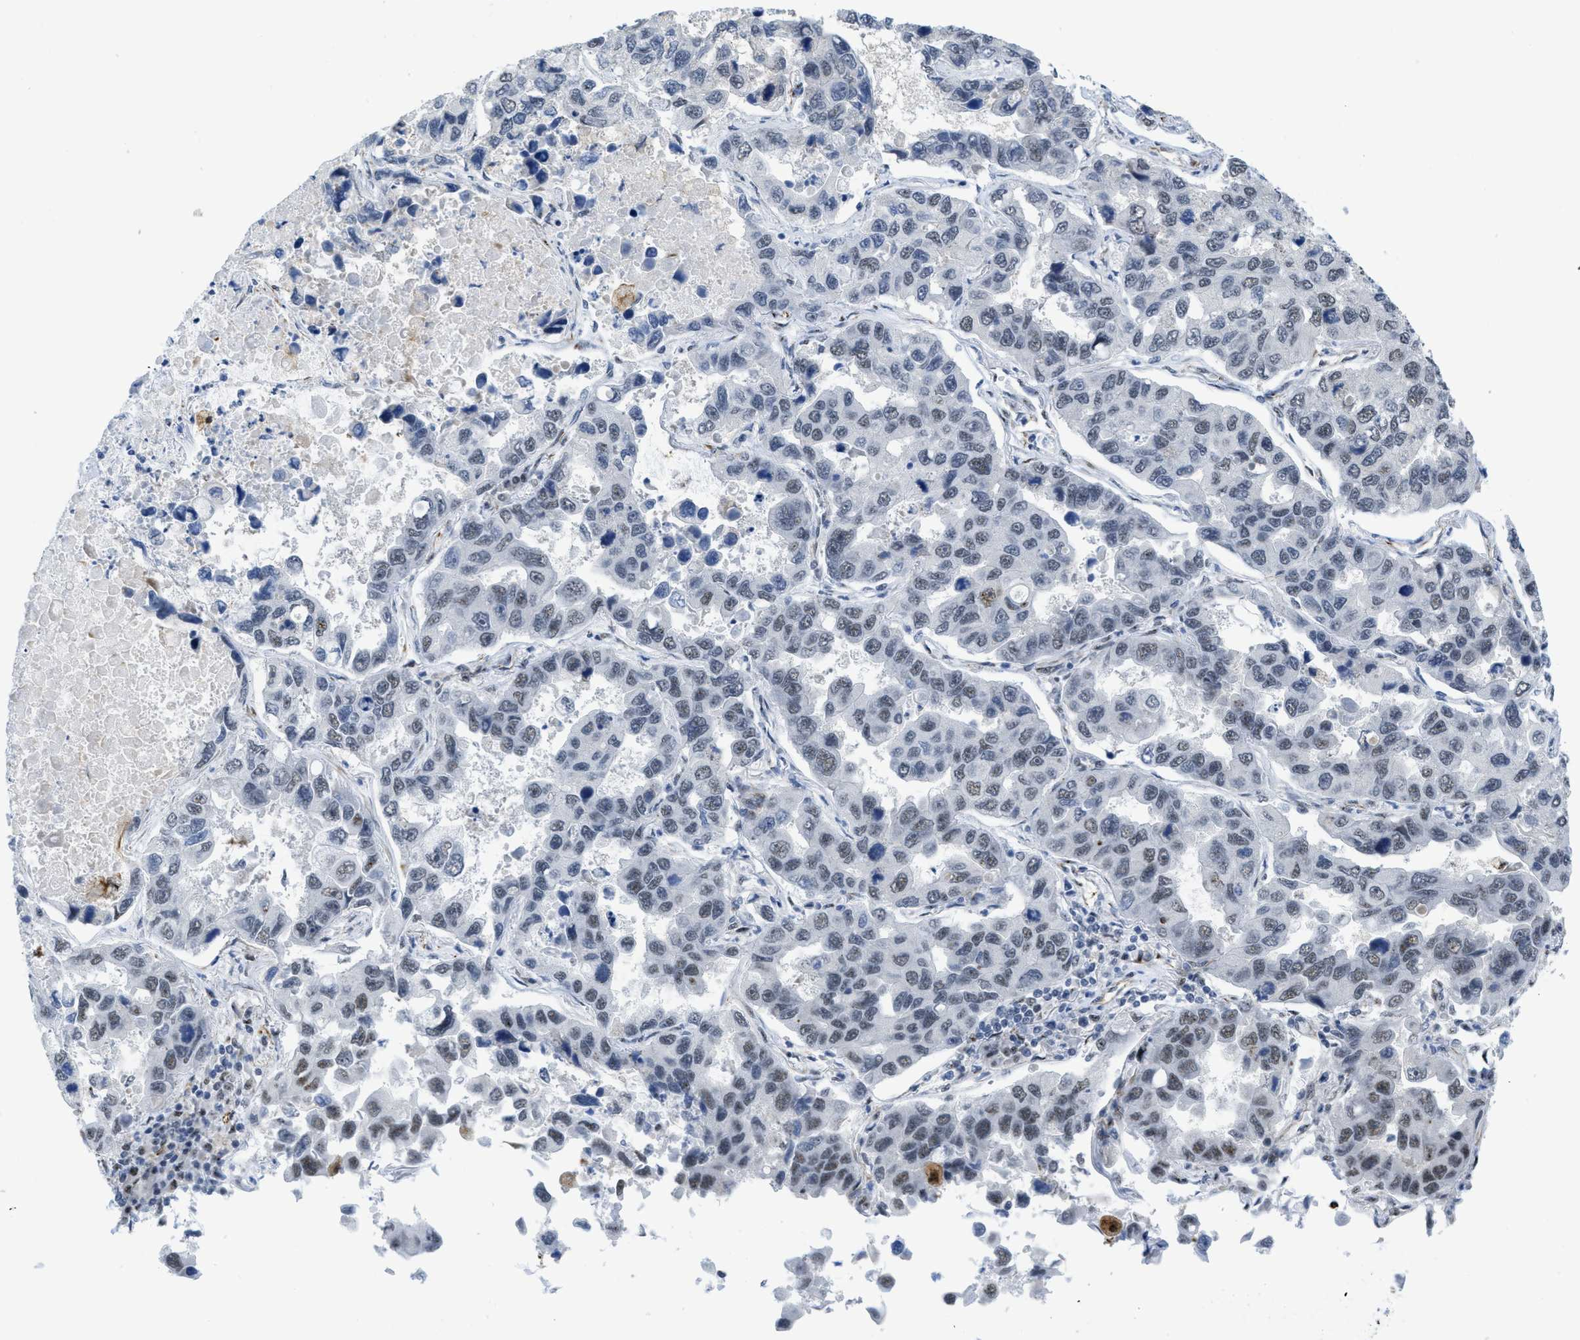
{"staining": {"intensity": "weak", "quantity": "<25%", "location": "nuclear"}, "tissue": "lung cancer", "cell_type": "Tumor cells", "image_type": "cancer", "snomed": [{"axis": "morphology", "description": "Adenocarcinoma, NOS"}, {"axis": "topography", "description": "Lung"}], "caption": "Immunohistochemistry (IHC) of human lung cancer demonstrates no staining in tumor cells. (DAB (3,3'-diaminobenzidine) immunohistochemistry (IHC) visualized using brightfield microscopy, high magnification).", "gene": "LRRC8B", "patient": {"sex": "male", "age": 64}}